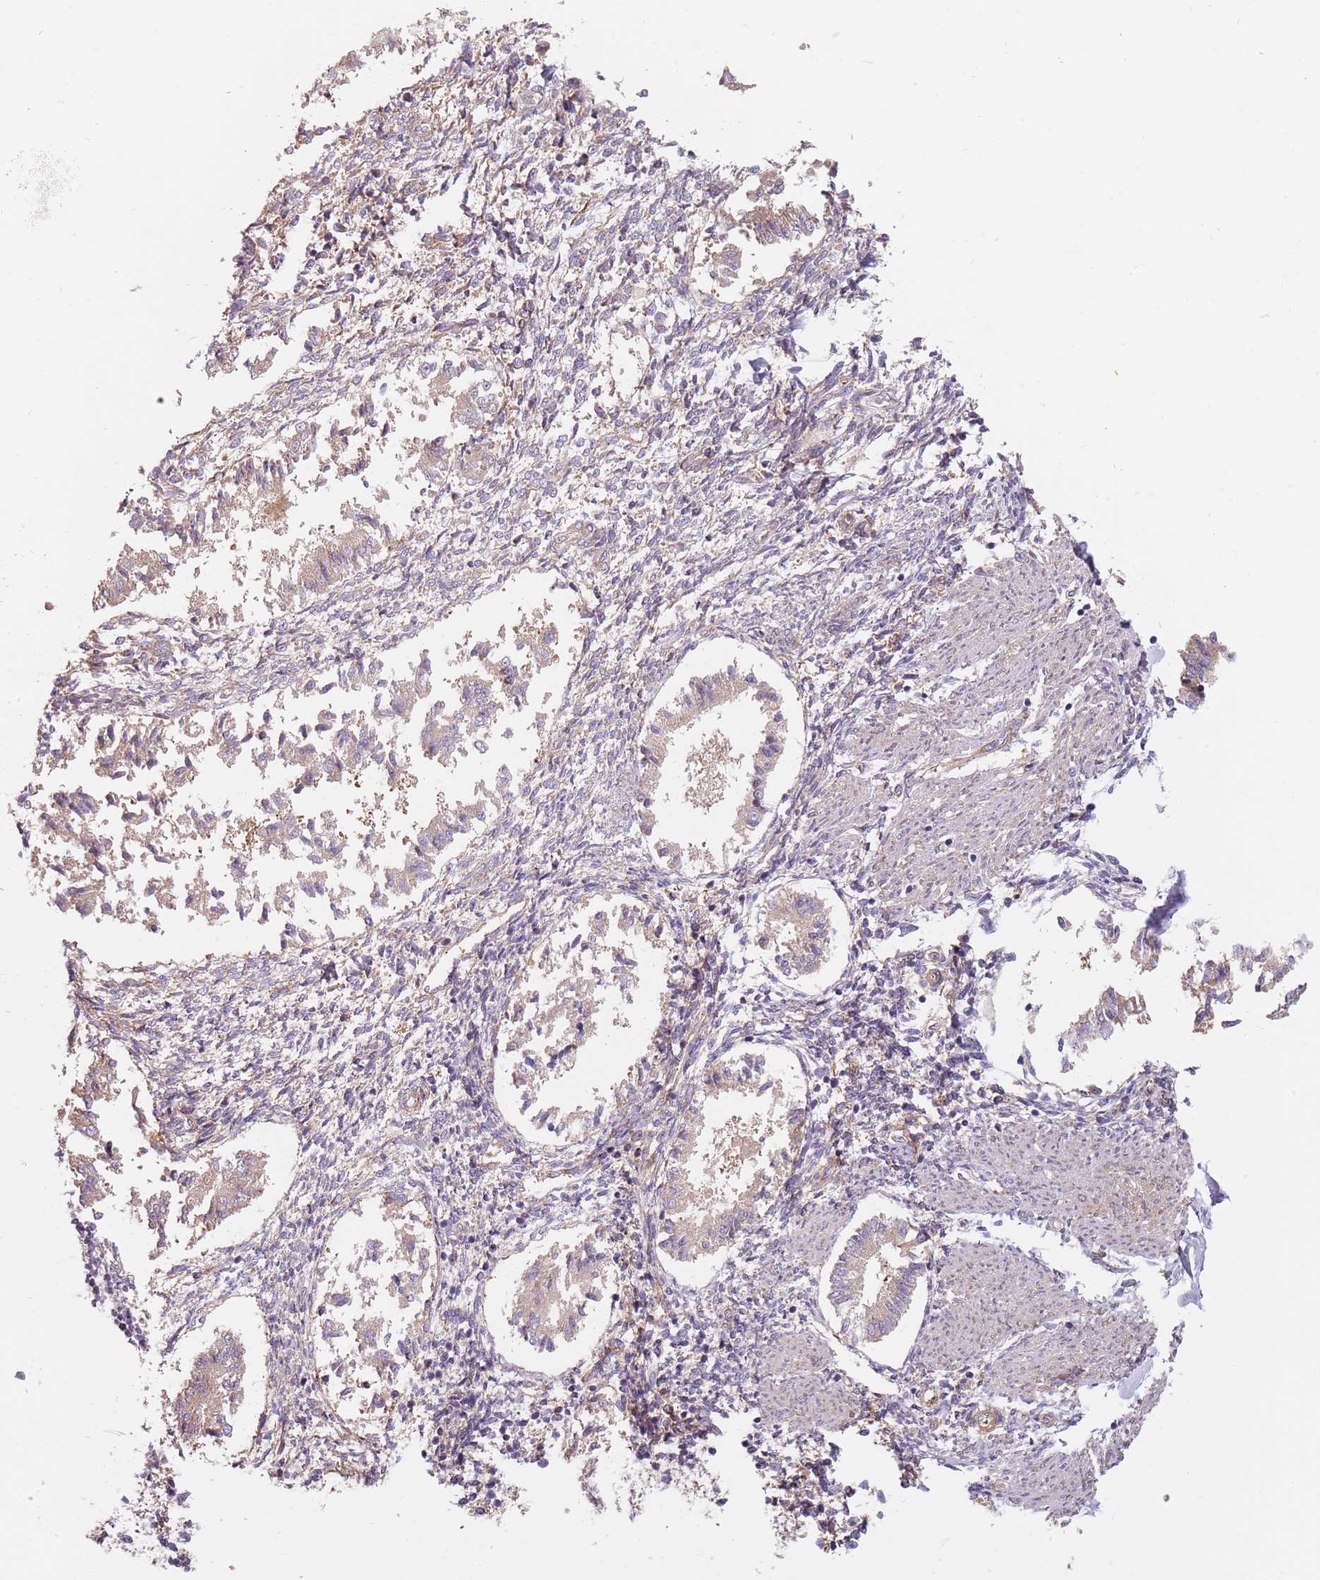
{"staining": {"intensity": "moderate", "quantity": "<25%", "location": "cytoplasmic/membranous"}, "tissue": "endometrium", "cell_type": "Cells in endometrial stroma", "image_type": "normal", "snomed": [{"axis": "morphology", "description": "Normal tissue, NOS"}, {"axis": "topography", "description": "Uterus"}, {"axis": "topography", "description": "Endometrium"}], "caption": "Endometrium stained with a brown dye exhibits moderate cytoplasmic/membranous positive positivity in approximately <25% of cells in endometrial stroma.", "gene": "SPDL1", "patient": {"sex": "female", "age": 48}}